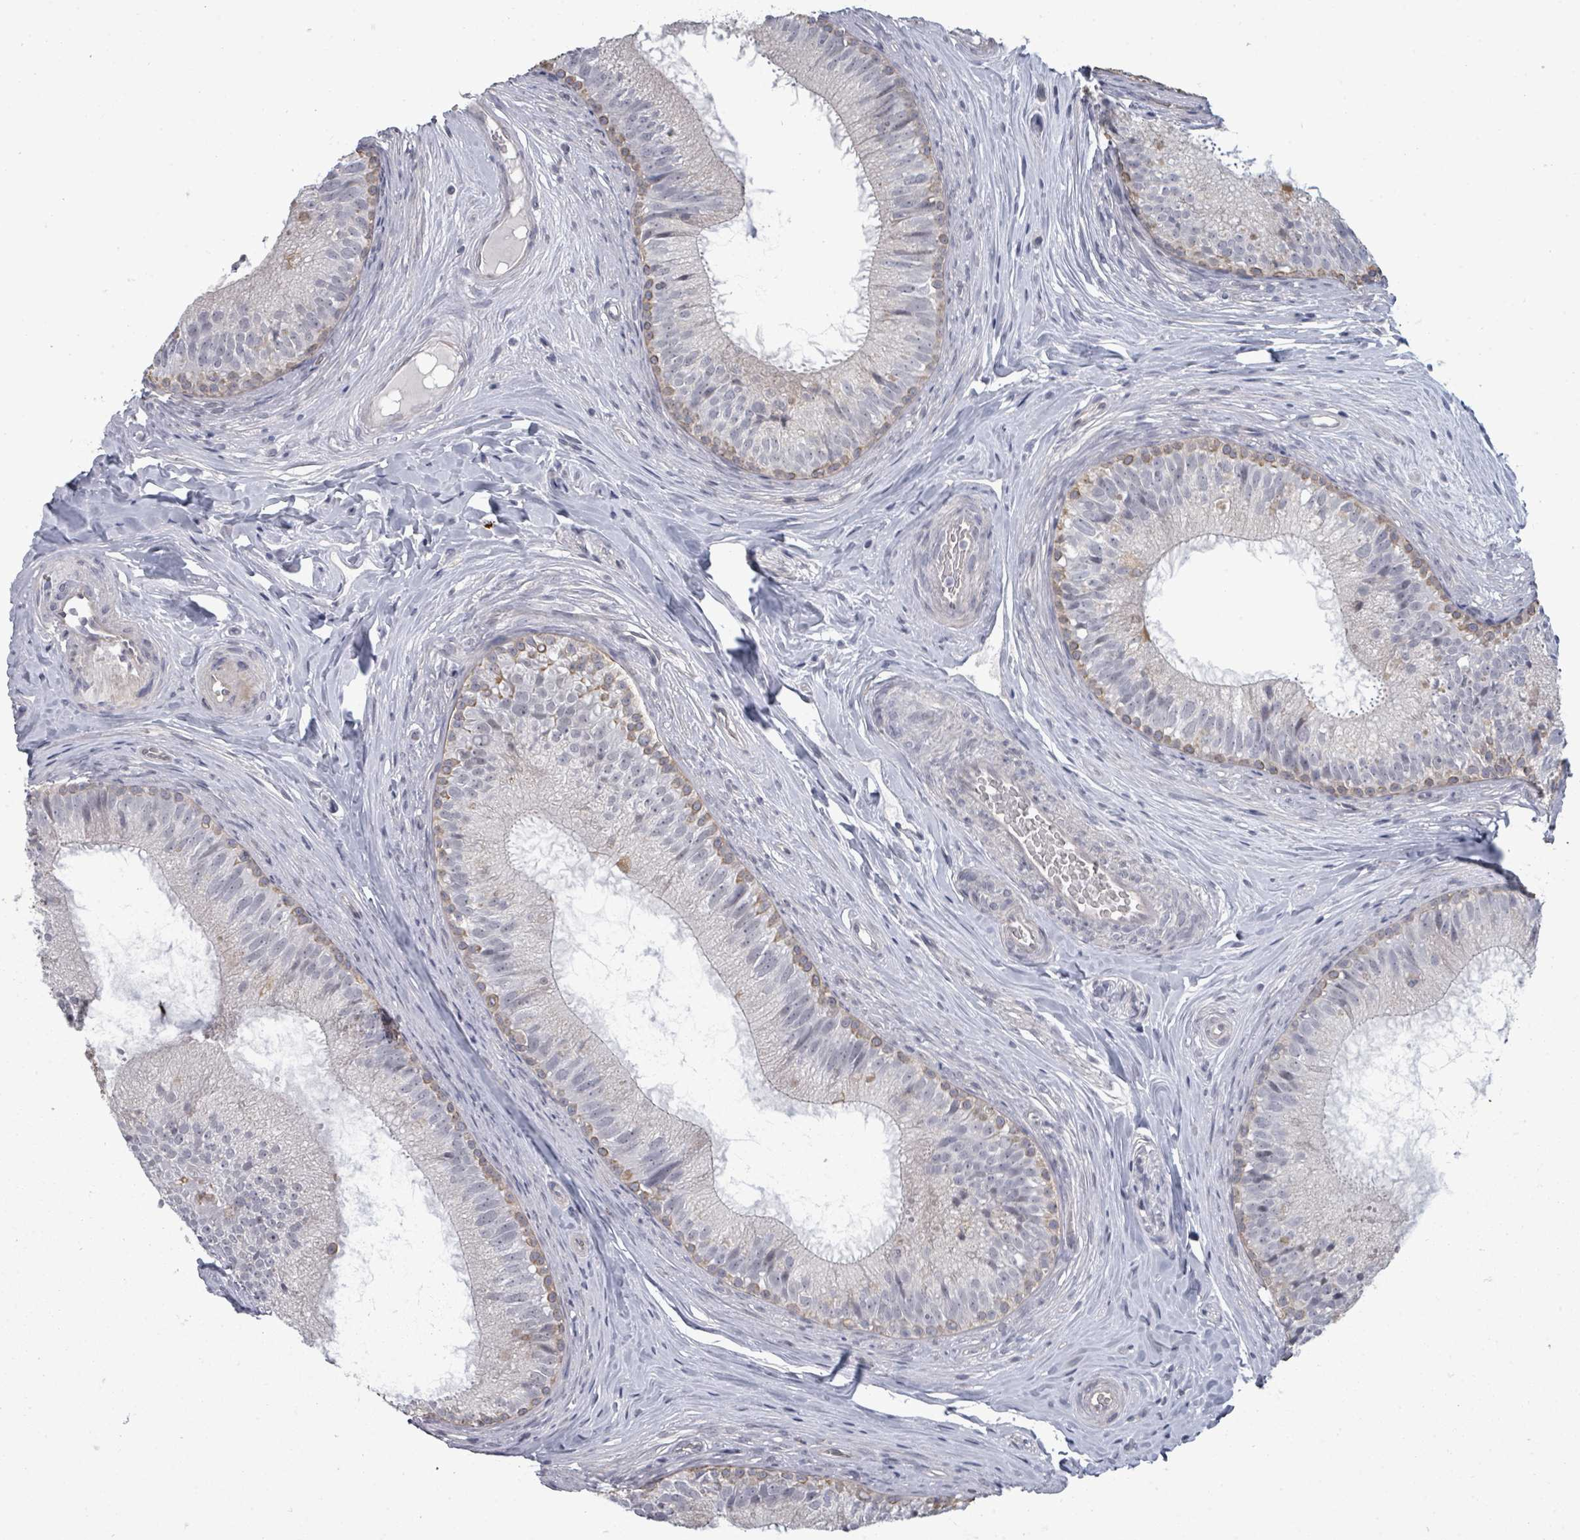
{"staining": {"intensity": "moderate", "quantity": "<25%", "location": "cytoplasmic/membranous"}, "tissue": "epididymis", "cell_type": "Glandular cells", "image_type": "normal", "snomed": [{"axis": "morphology", "description": "Normal tissue, NOS"}, {"axis": "topography", "description": "Epididymis"}], "caption": "Immunohistochemistry image of unremarkable human epididymis stained for a protein (brown), which demonstrates low levels of moderate cytoplasmic/membranous expression in about <25% of glandular cells.", "gene": "ASB12", "patient": {"sex": "male", "age": 34}}